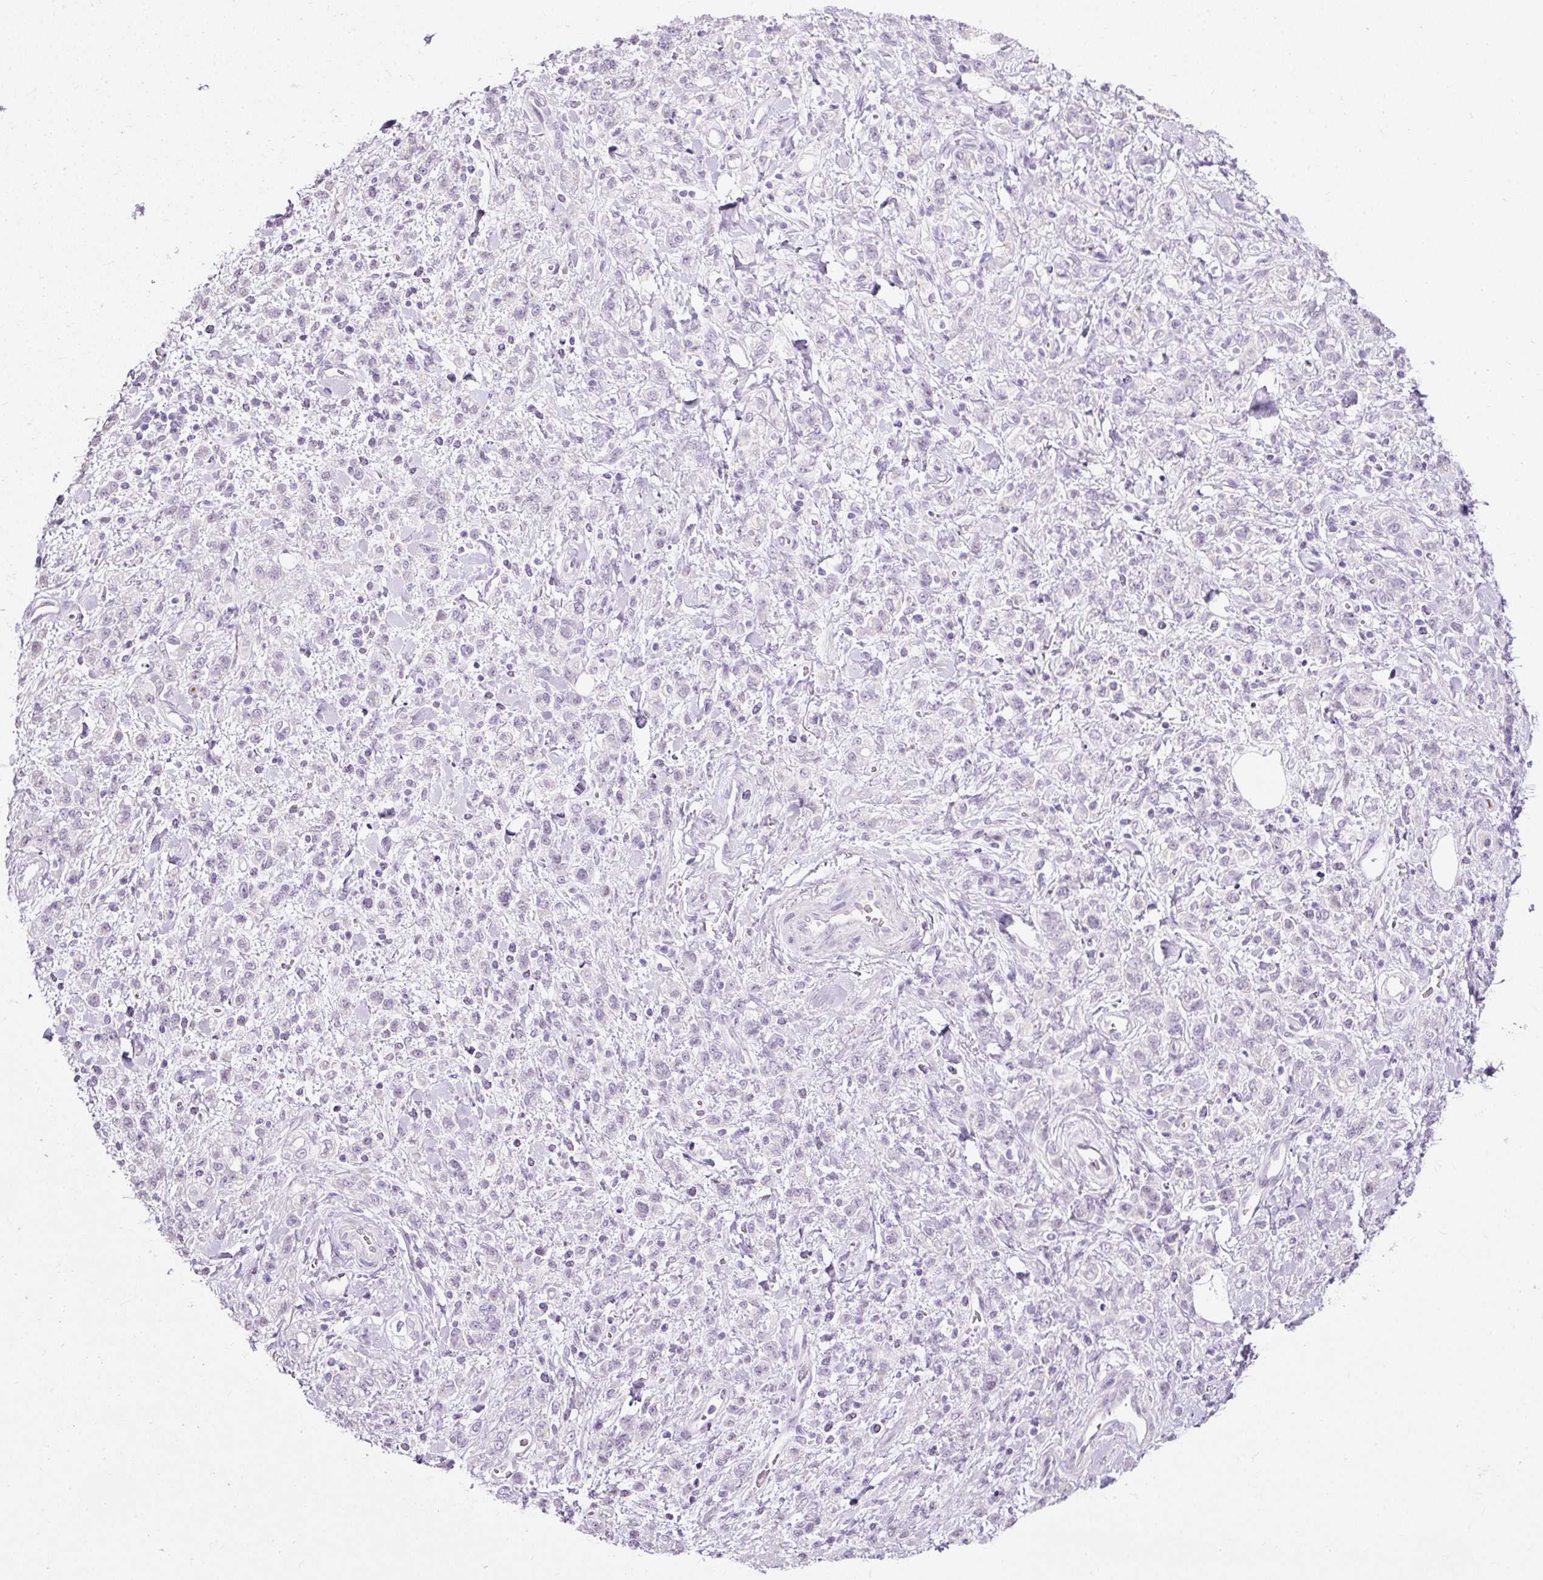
{"staining": {"intensity": "negative", "quantity": "none", "location": "none"}, "tissue": "stomach cancer", "cell_type": "Tumor cells", "image_type": "cancer", "snomed": [{"axis": "morphology", "description": "Adenocarcinoma, NOS"}, {"axis": "topography", "description": "Stomach"}], "caption": "Protein analysis of stomach cancer demonstrates no significant expression in tumor cells.", "gene": "PDE6B", "patient": {"sex": "male", "age": 77}}